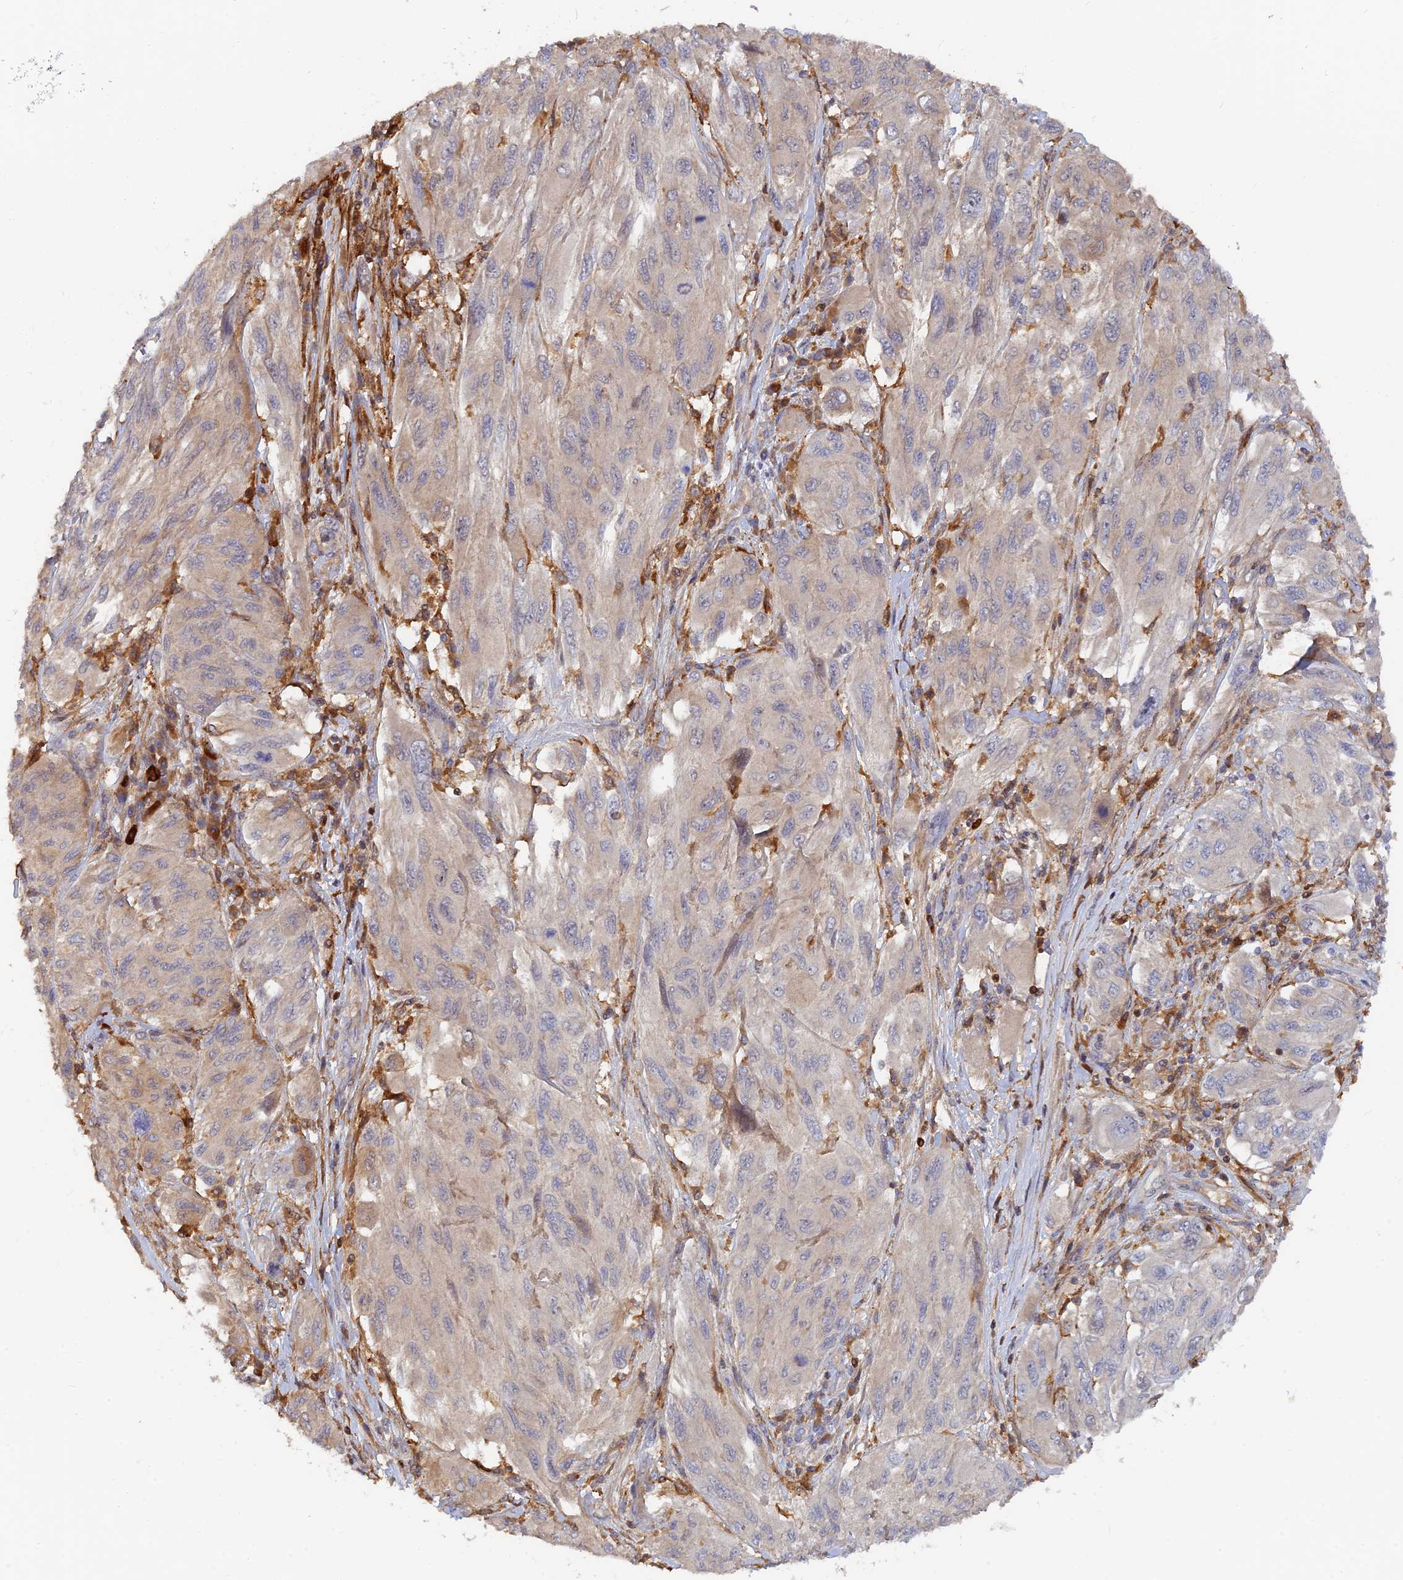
{"staining": {"intensity": "weak", "quantity": "<25%", "location": "cytoplasmic/membranous"}, "tissue": "melanoma", "cell_type": "Tumor cells", "image_type": "cancer", "snomed": [{"axis": "morphology", "description": "Malignant melanoma, NOS"}, {"axis": "topography", "description": "Skin"}], "caption": "The IHC micrograph has no significant expression in tumor cells of melanoma tissue.", "gene": "SPATA5L1", "patient": {"sex": "female", "age": 91}}